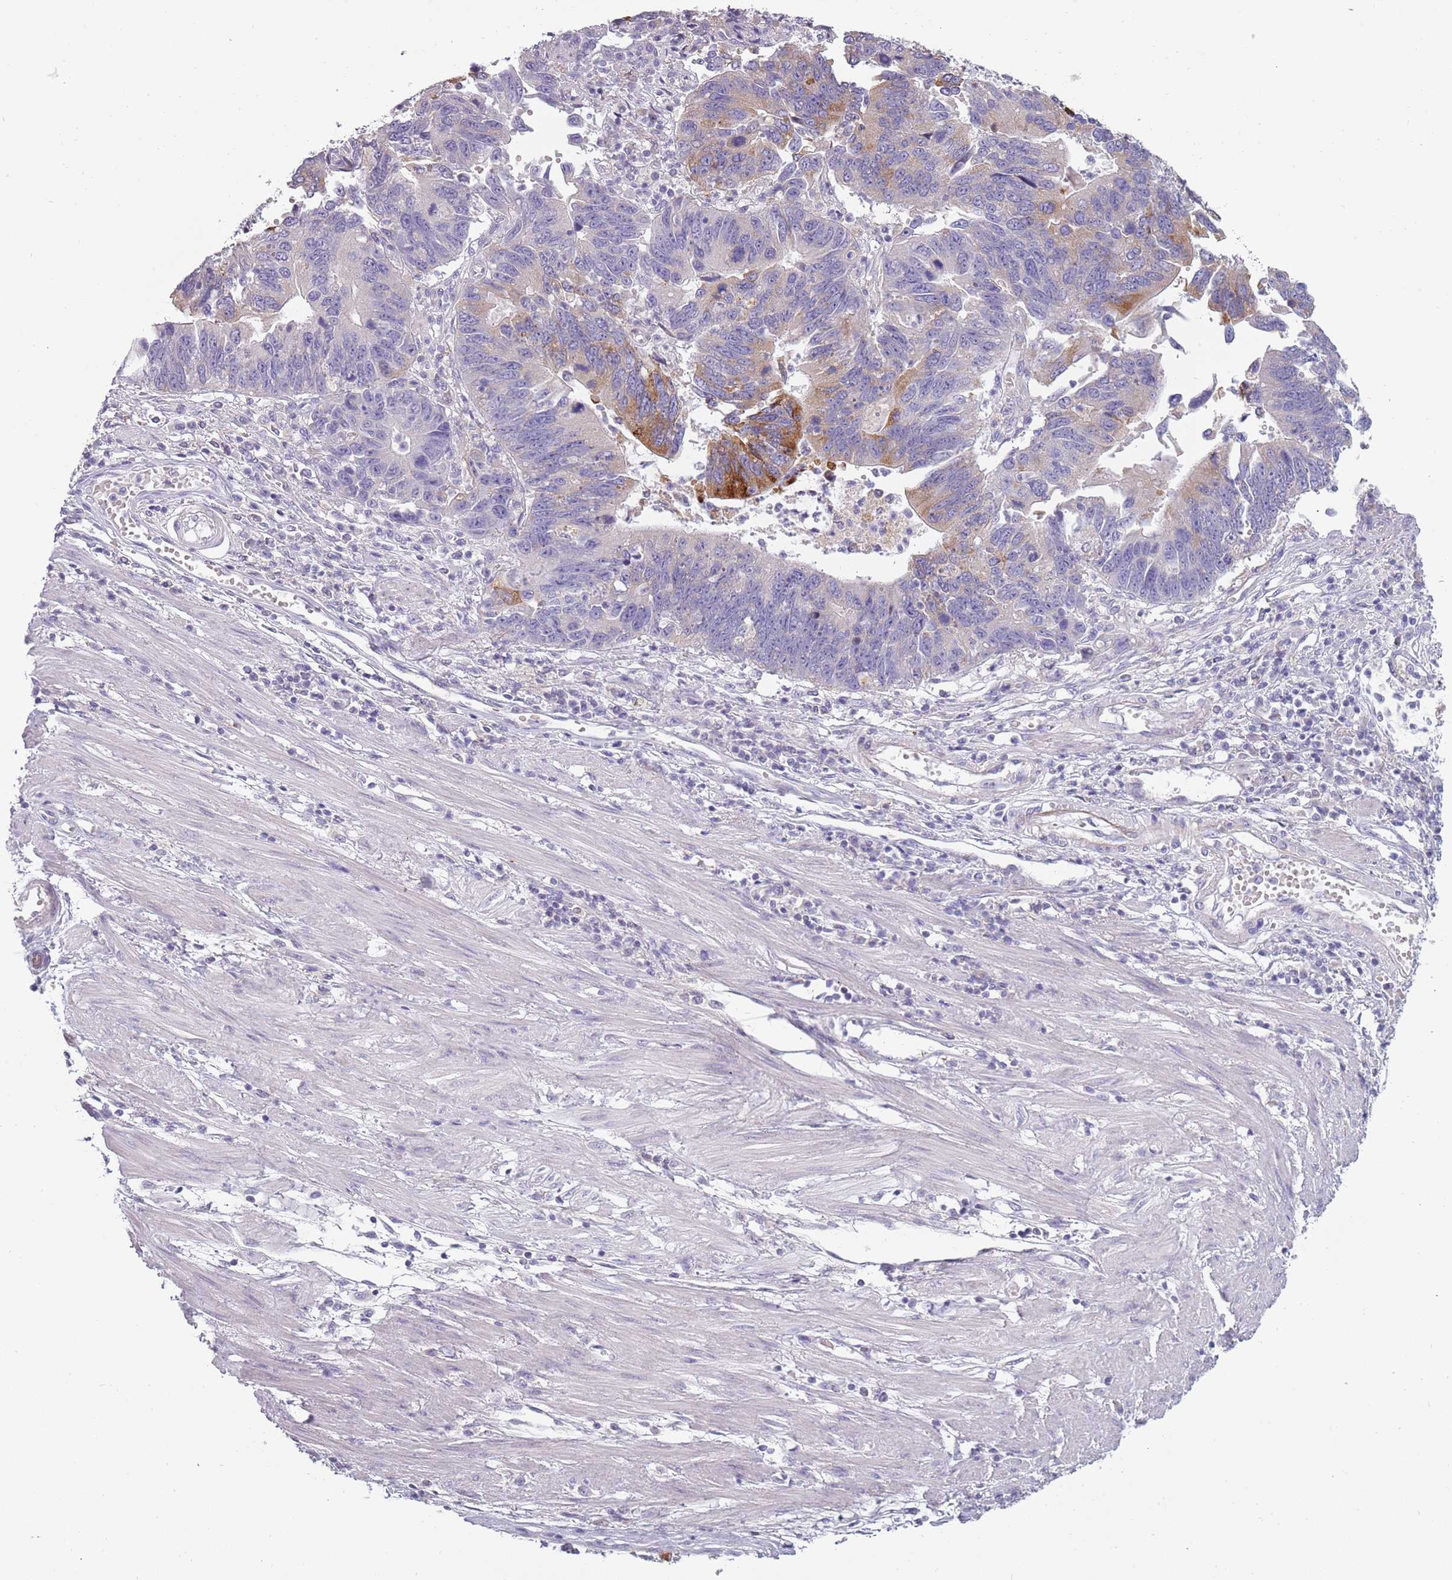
{"staining": {"intensity": "moderate", "quantity": "<25%", "location": "cytoplasmic/membranous"}, "tissue": "stomach cancer", "cell_type": "Tumor cells", "image_type": "cancer", "snomed": [{"axis": "morphology", "description": "Adenocarcinoma, NOS"}, {"axis": "topography", "description": "Stomach"}], "caption": "IHC of stomach cancer reveals low levels of moderate cytoplasmic/membranous staining in approximately <25% of tumor cells.", "gene": "TNFRSF6B", "patient": {"sex": "male", "age": 59}}